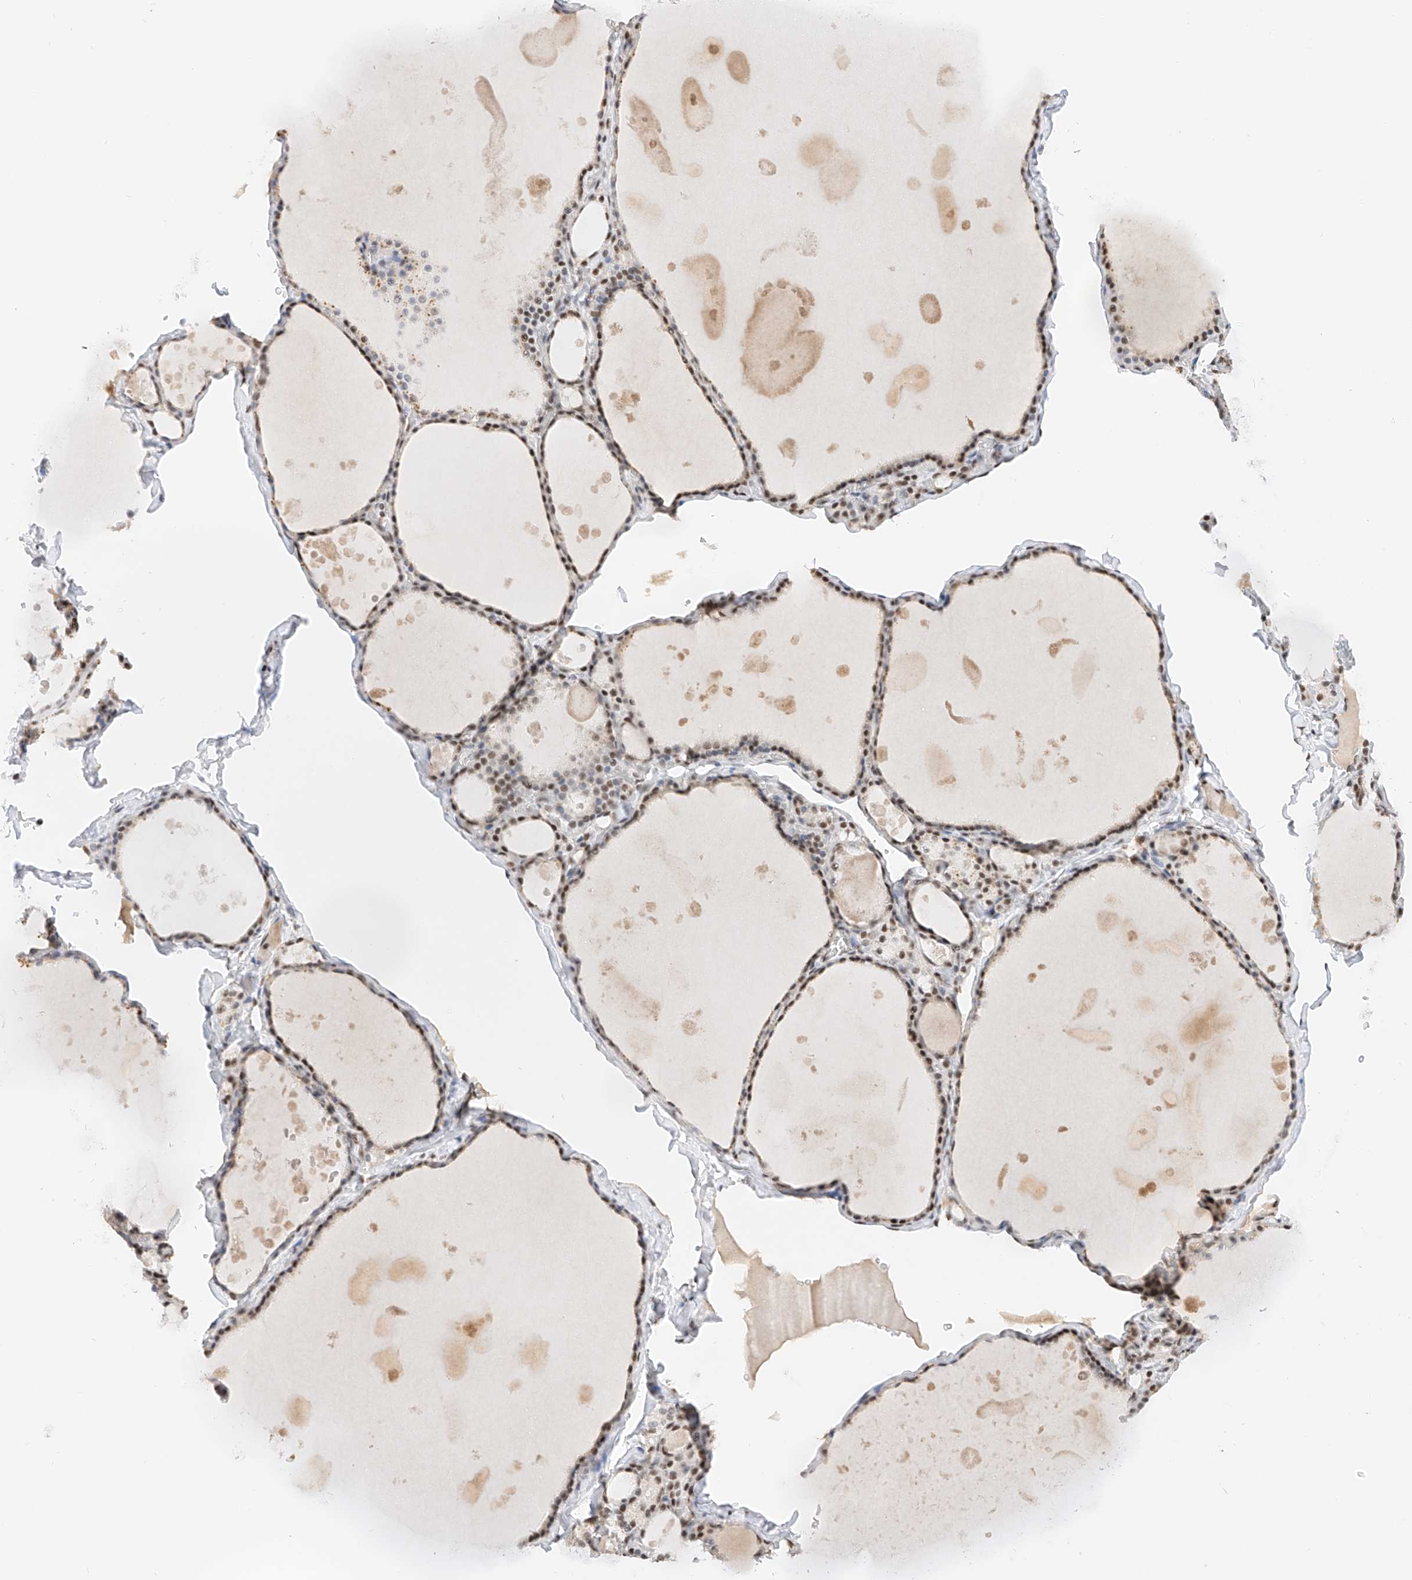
{"staining": {"intensity": "moderate", "quantity": ">75%", "location": "nuclear"}, "tissue": "thyroid gland", "cell_type": "Glandular cells", "image_type": "normal", "snomed": [{"axis": "morphology", "description": "Normal tissue, NOS"}, {"axis": "topography", "description": "Thyroid gland"}], "caption": "This micrograph reveals normal thyroid gland stained with IHC to label a protein in brown. The nuclear of glandular cells show moderate positivity for the protein. Nuclei are counter-stained blue.", "gene": "NRF1", "patient": {"sex": "male", "age": 56}}